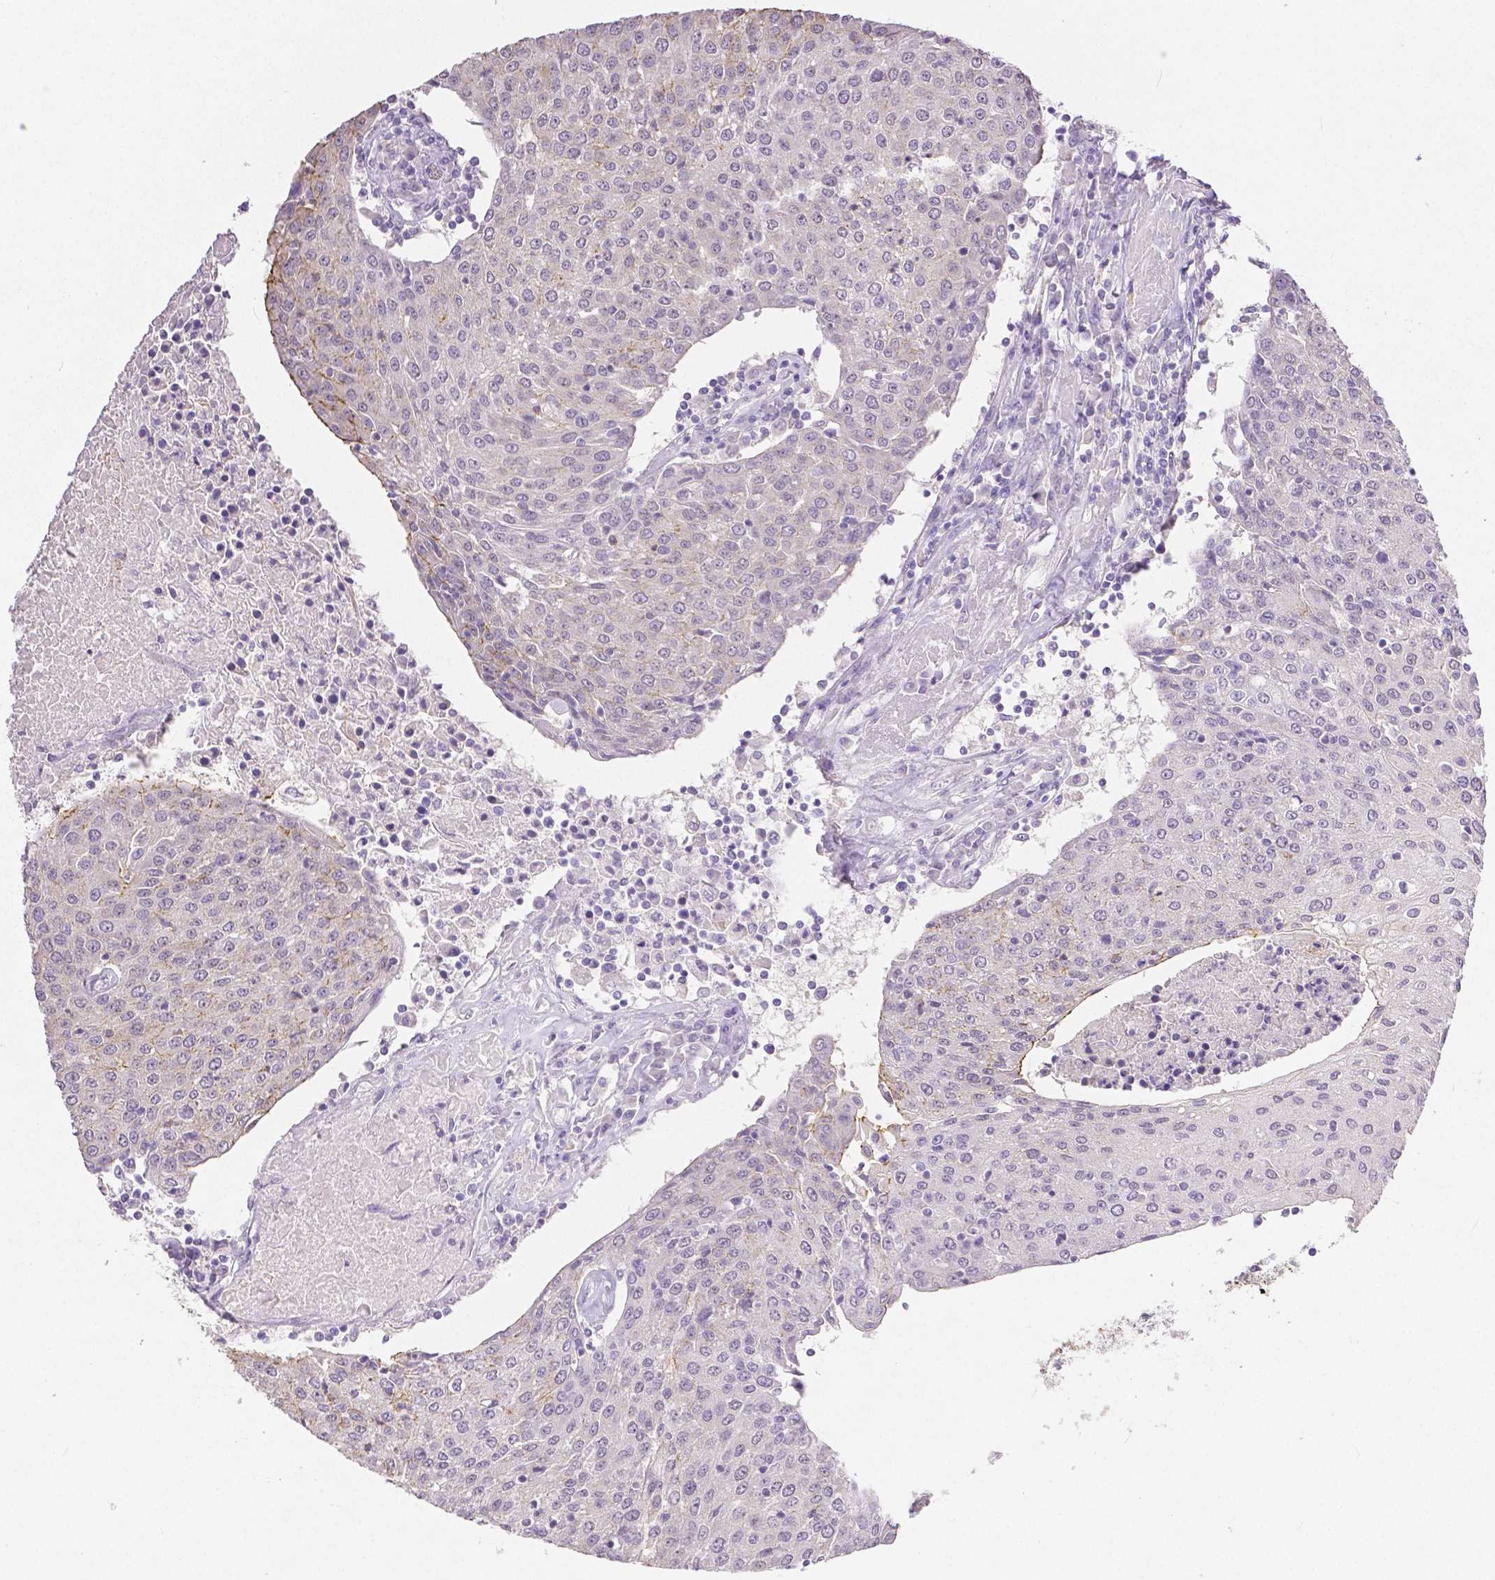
{"staining": {"intensity": "negative", "quantity": "none", "location": "none"}, "tissue": "urothelial cancer", "cell_type": "Tumor cells", "image_type": "cancer", "snomed": [{"axis": "morphology", "description": "Urothelial carcinoma, High grade"}, {"axis": "topography", "description": "Urinary bladder"}], "caption": "Tumor cells show no significant expression in urothelial cancer.", "gene": "OCLN", "patient": {"sex": "female", "age": 85}}